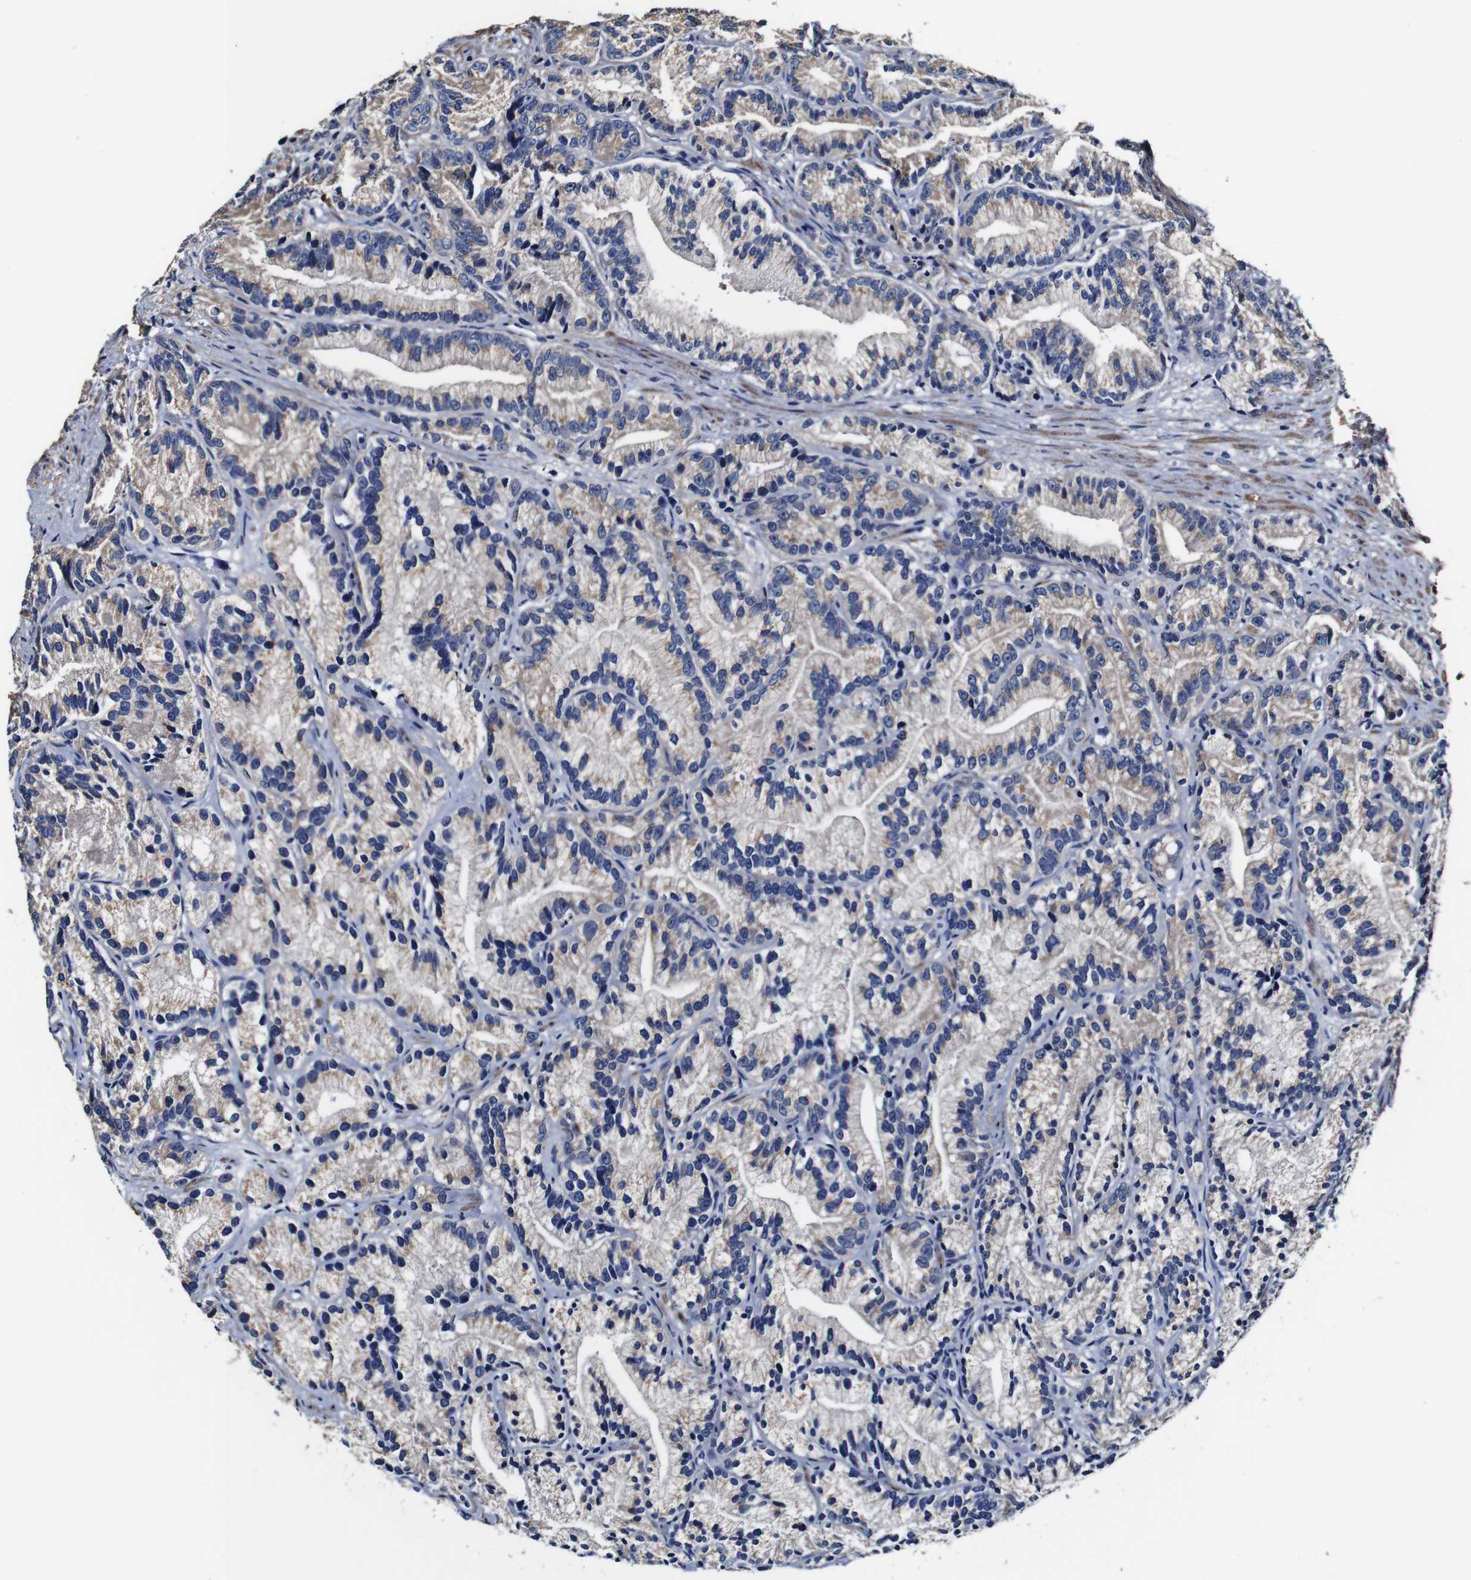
{"staining": {"intensity": "moderate", "quantity": "25%-75%", "location": "cytoplasmic/membranous"}, "tissue": "prostate cancer", "cell_type": "Tumor cells", "image_type": "cancer", "snomed": [{"axis": "morphology", "description": "Adenocarcinoma, Low grade"}, {"axis": "topography", "description": "Prostate"}], "caption": "Protein analysis of prostate adenocarcinoma (low-grade) tissue demonstrates moderate cytoplasmic/membranous staining in about 25%-75% of tumor cells.", "gene": "PDCD6IP", "patient": {"sex": "male", "age": 89}}